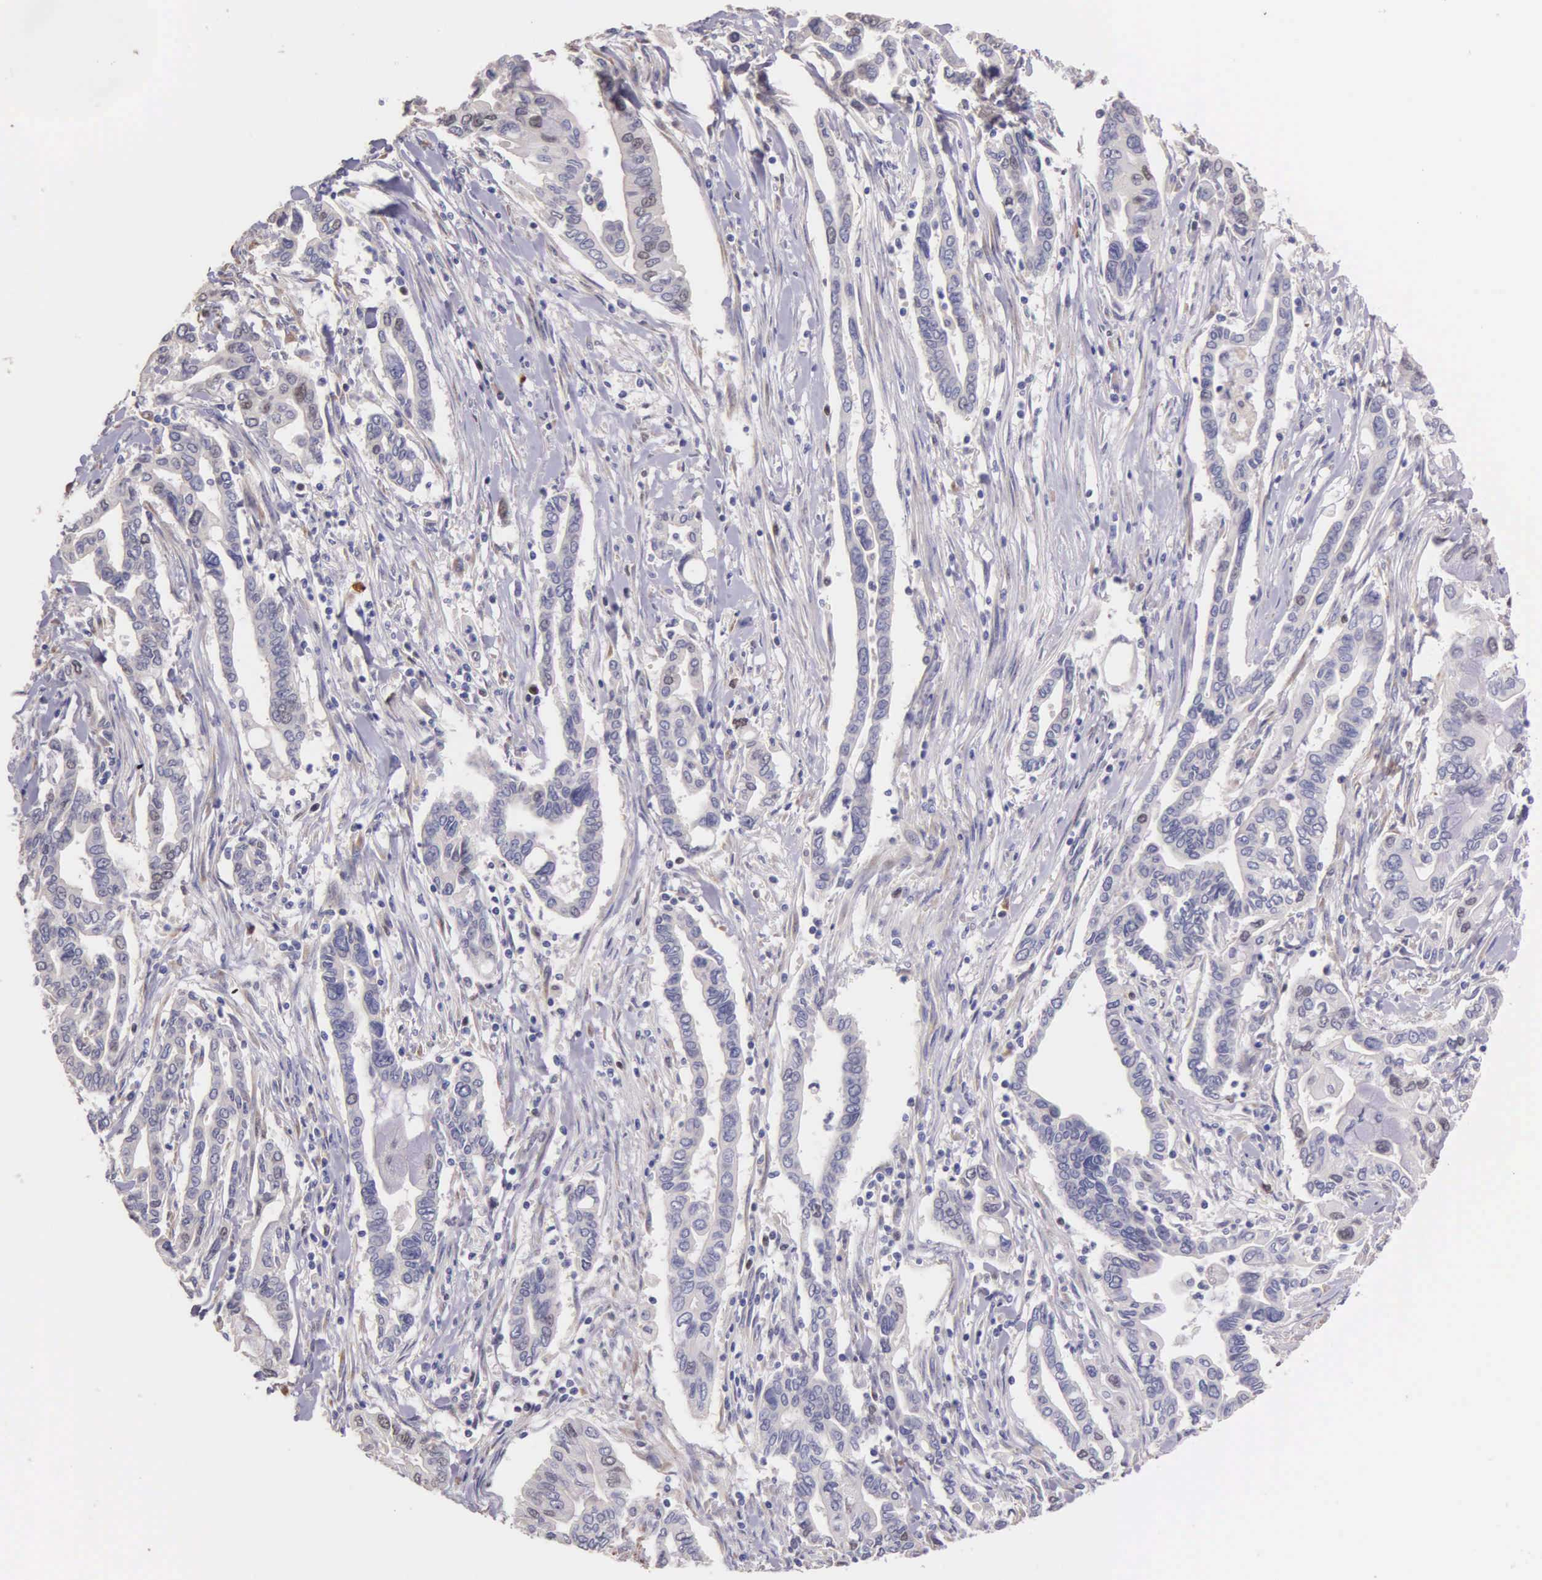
{"staining": {"intensity": "weak", "quantity": "<25%", "location": "nuclear"}, "tissue": "pancreatic cancer", "cell_type": "Tumor cells", "image_type": "cancer", "snomed": [{"axis": "morphology", "description": "Adenocarcinoma, NOS"}, {"axis": "topography", "description": "Pancreas"}], "caption": "IHC of pancreatic cancer demonstrates no positivity in tumor cells.", "gene": "MCM5", "patient": {"sex": "female", "age": 57}}